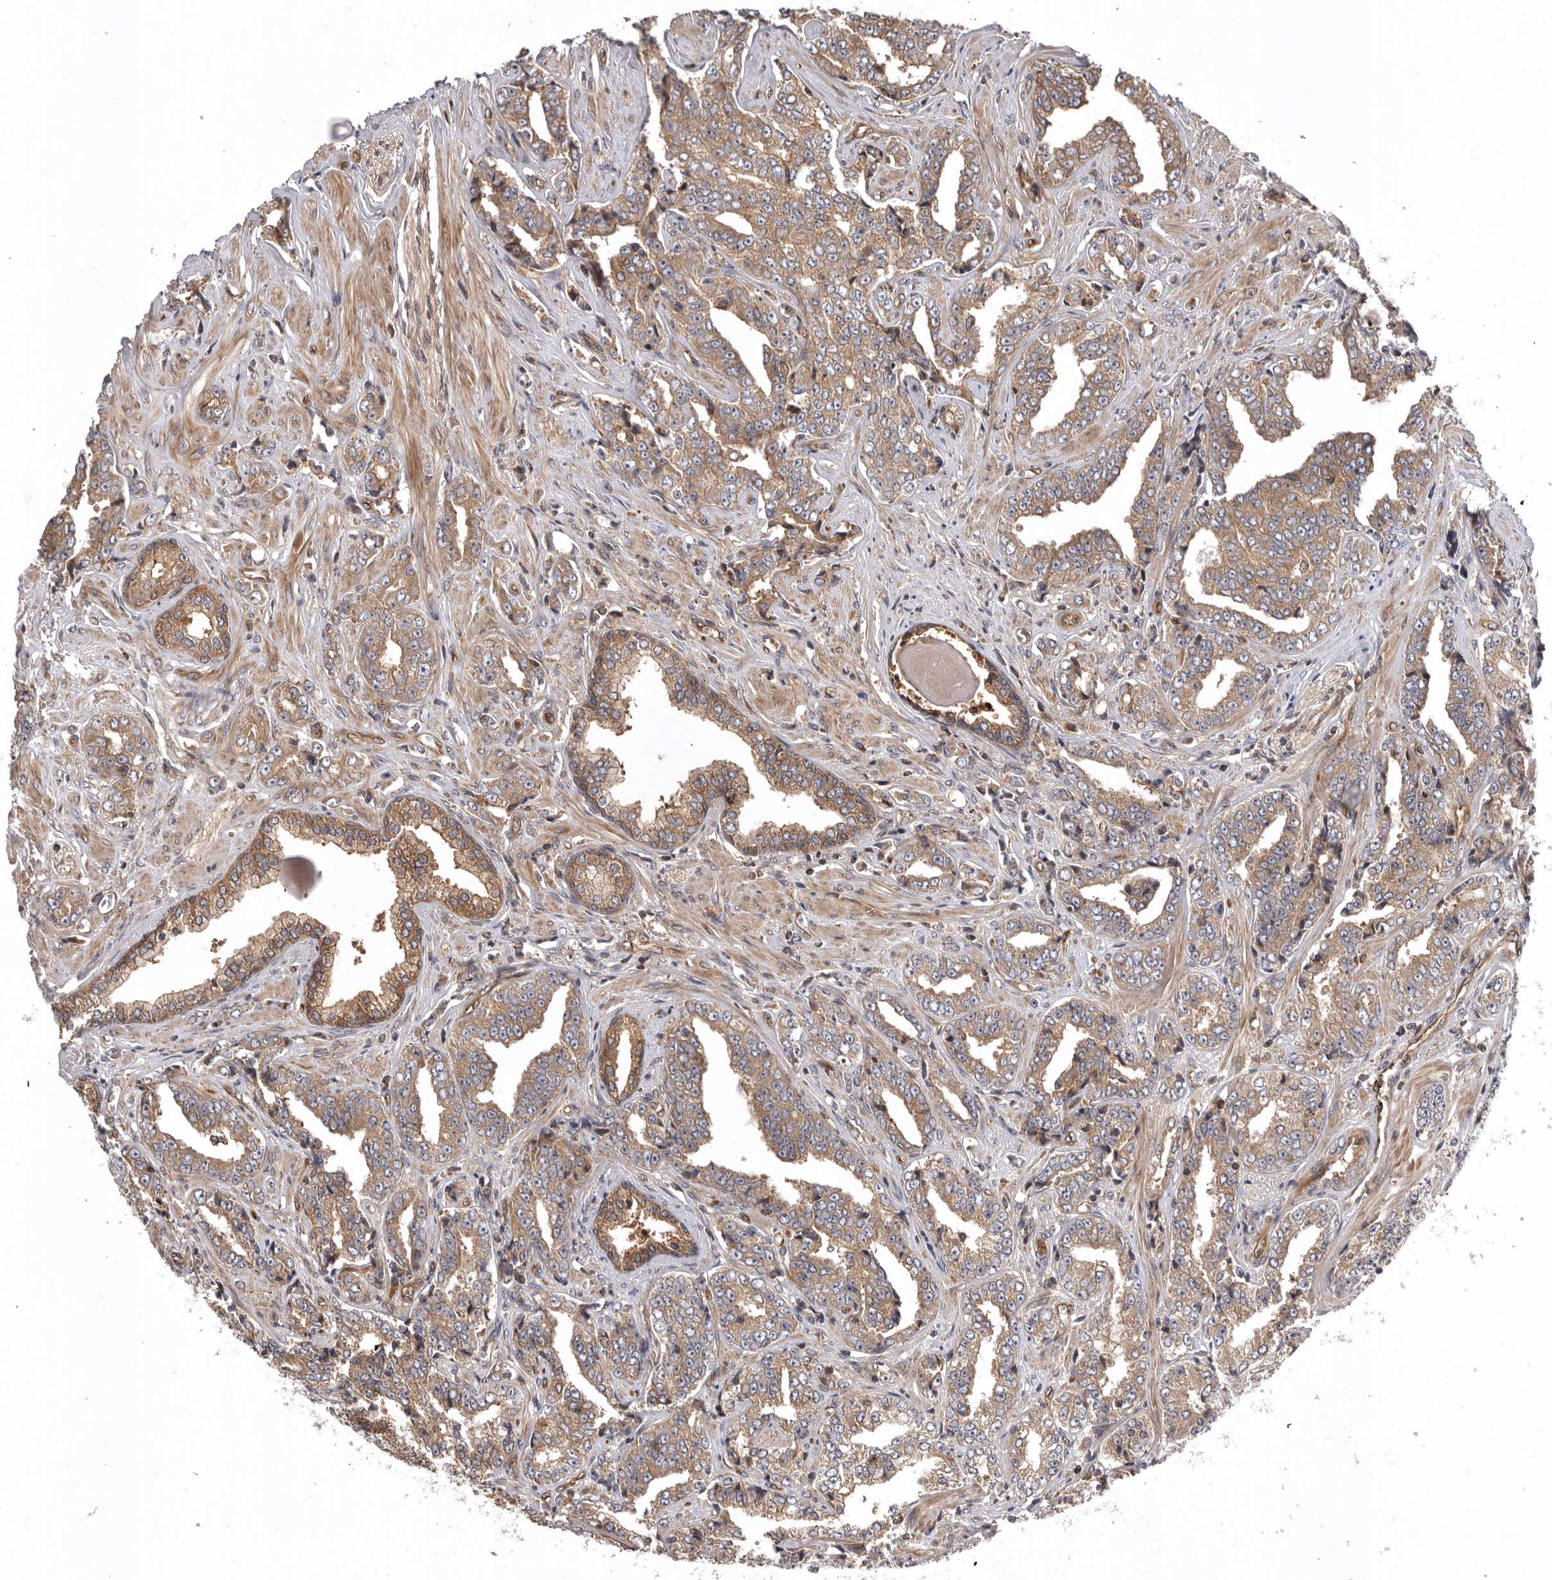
{"staining": {"intensity": "moderate", "quantity": ">75%", "location": "cytoplasmic/membranous"}, "tissue": "prostate cancer", "cell_type": "Tumor cells", "image_type": "cancer", "snomed": [{"axis": "morphology", "description": "Adenocarcinoma, High grade"}, {"axis": "topography", "description": "Prostate"}], "caption": "Immunohistochemical staining of high-grade adenocarcinoma (prostate) exhibits medium levels of moderate cytoplasmic/membranous protein positivity in approximately >75% of tumor cells.", "gene": "DHDDS", "patient": {"sex": "male", "age": 71}}